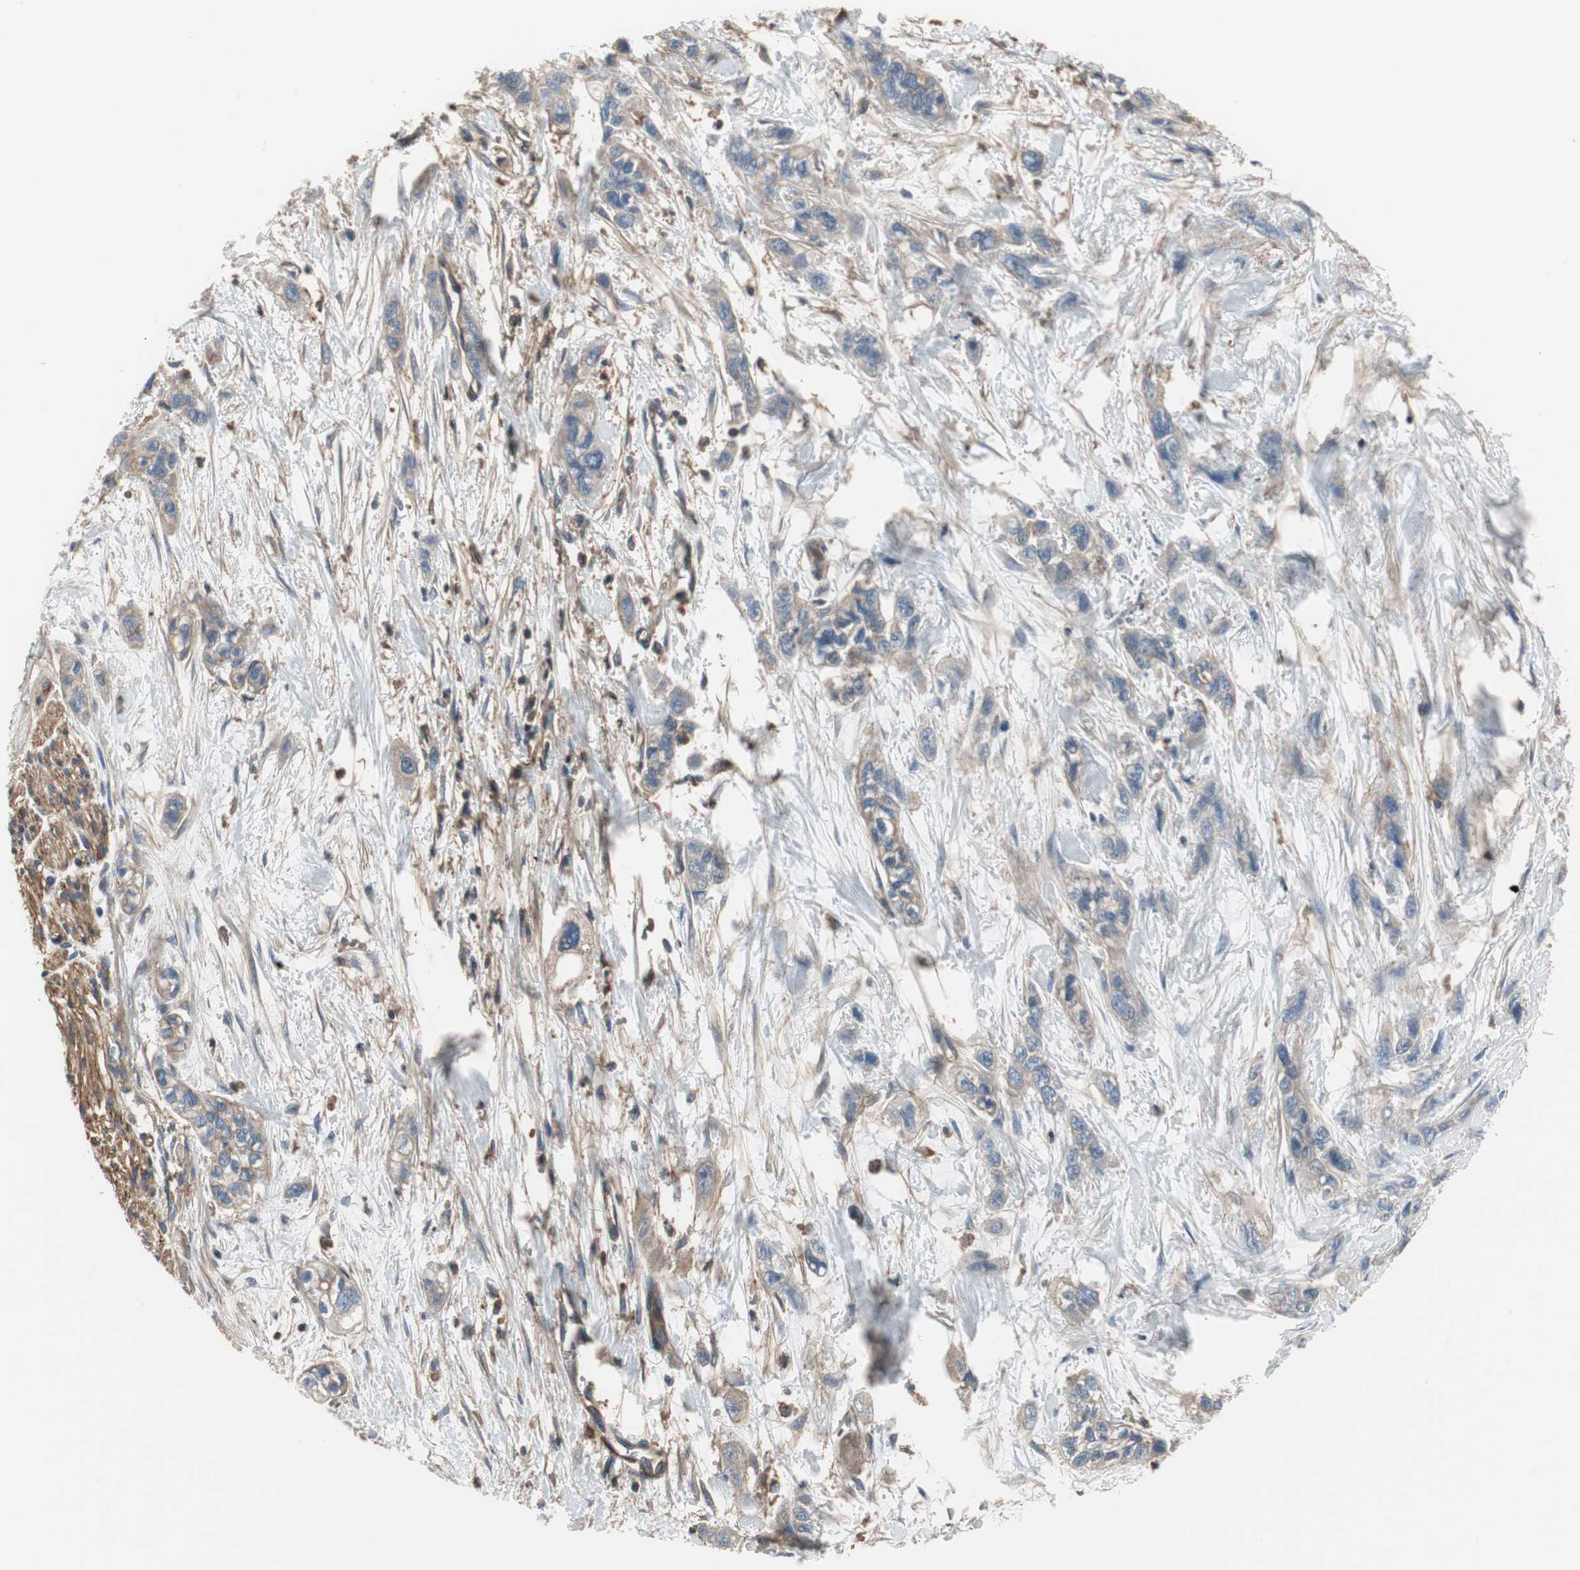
{"staining": {"intensity": "weak", "quantity": "<25%", "location": "cytoplasmic/membranous"}, "tissue": "pancreatic cancer", "cell_type": "Tumor cells", "image_type": "cancer", "snomed": [{"axis": "morphology", "description": "Adenocarcinoma, NOS"}, {"axis": "topography", "description": "Pancreas"}], "caption": "Immunohistochemical staining of human adenocarcinoma (pancreatic) displays no significant positivity in tumor cells.", "gene": "IL1RL1", "patient": {"sex": "male", "age": 74}}